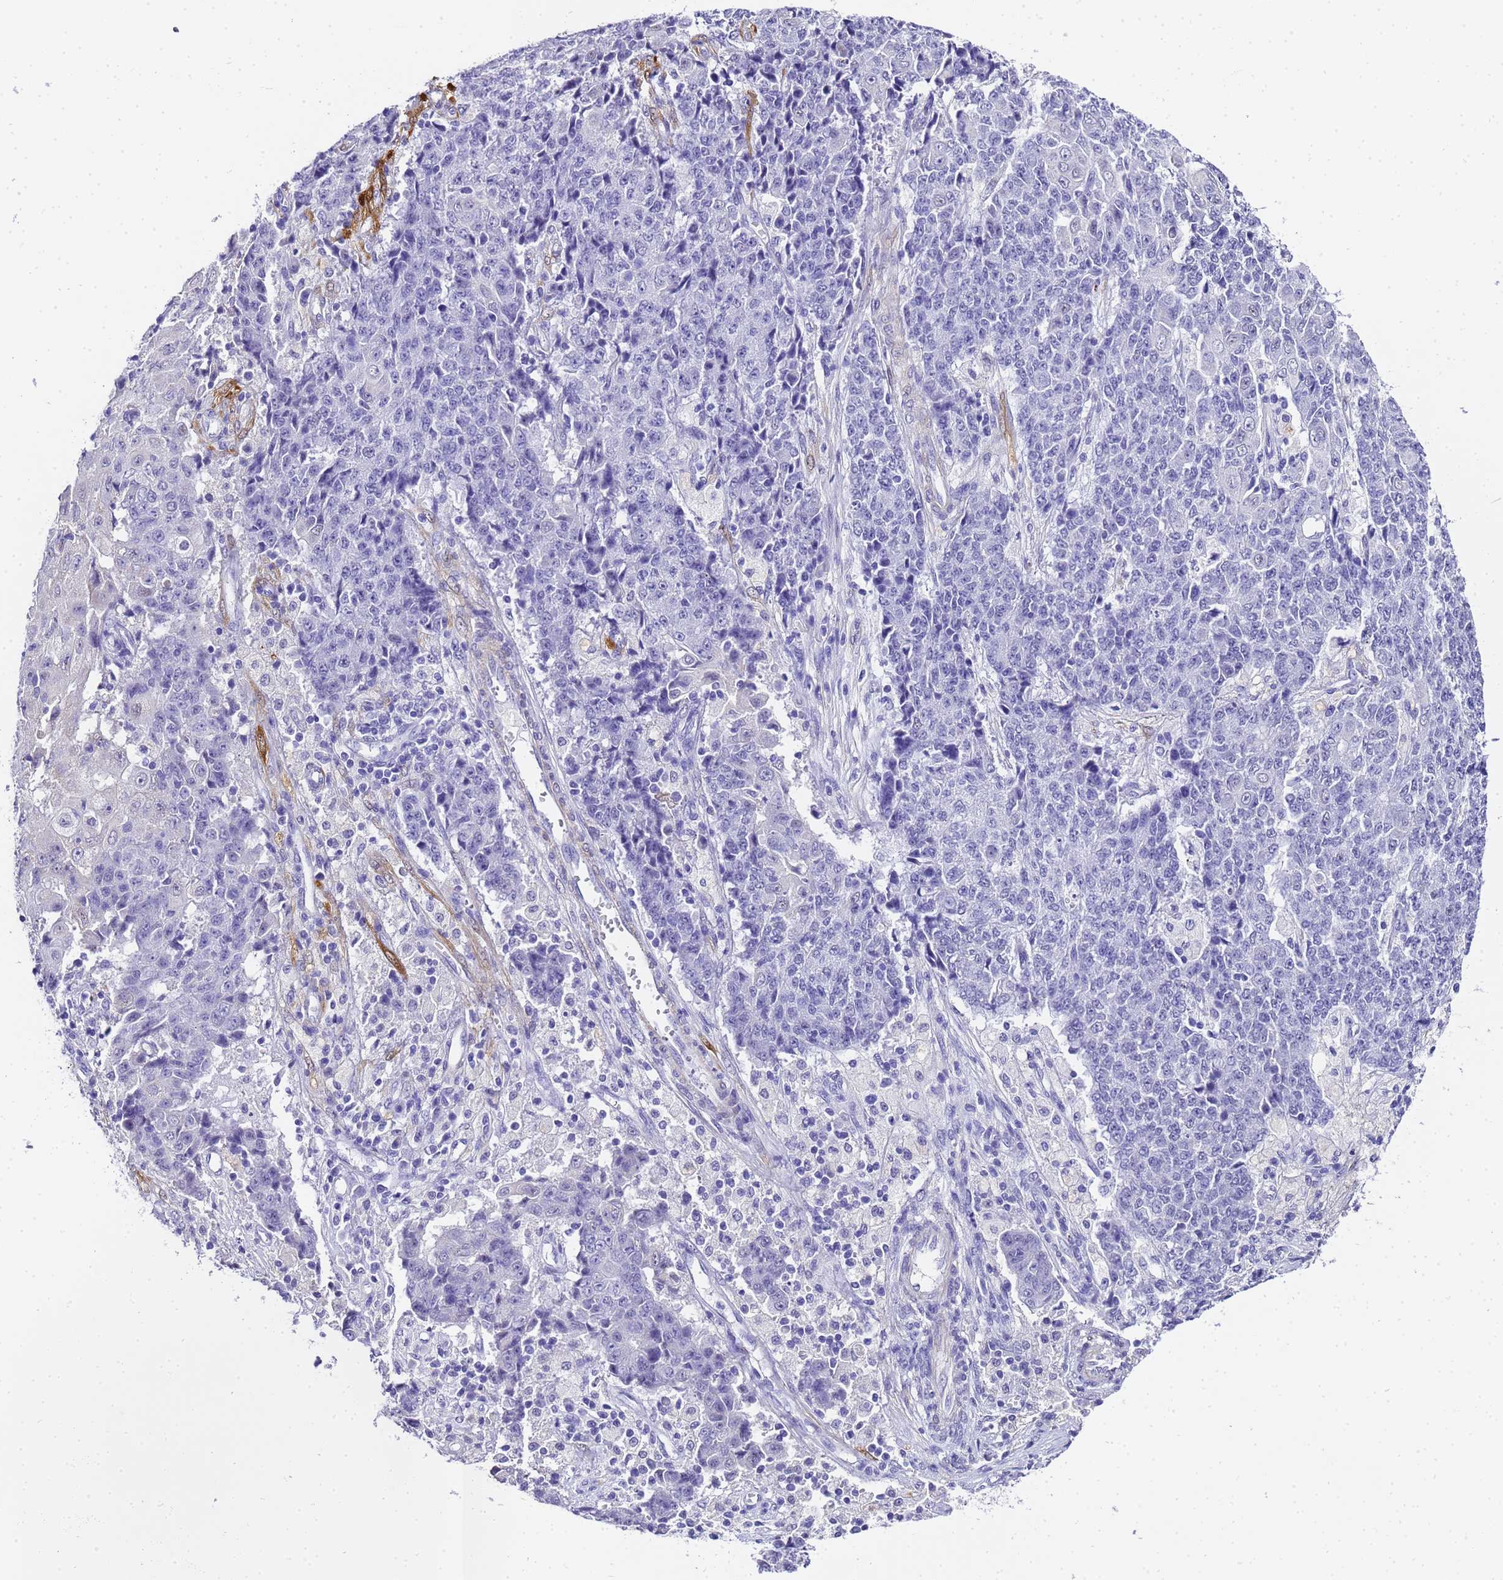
{"staining": {"intensity": "negative", "quantity": "none", "location": "none"}, "tissue": "ovarian cancer", "cell_type": "Tumor cells", "image_type": "cancer", "snomed": [{"axis": "morphology", "description": "Carcinoma, endometroid"}, {"axis": "topography", "description": "Ovary"}], "caption": "Tumor cells are negative for protein expression in human ovarian cancer (endometroid carcinoma).", "gene": "HSPB6", "patient": {"sex": "female", "age": 42}}